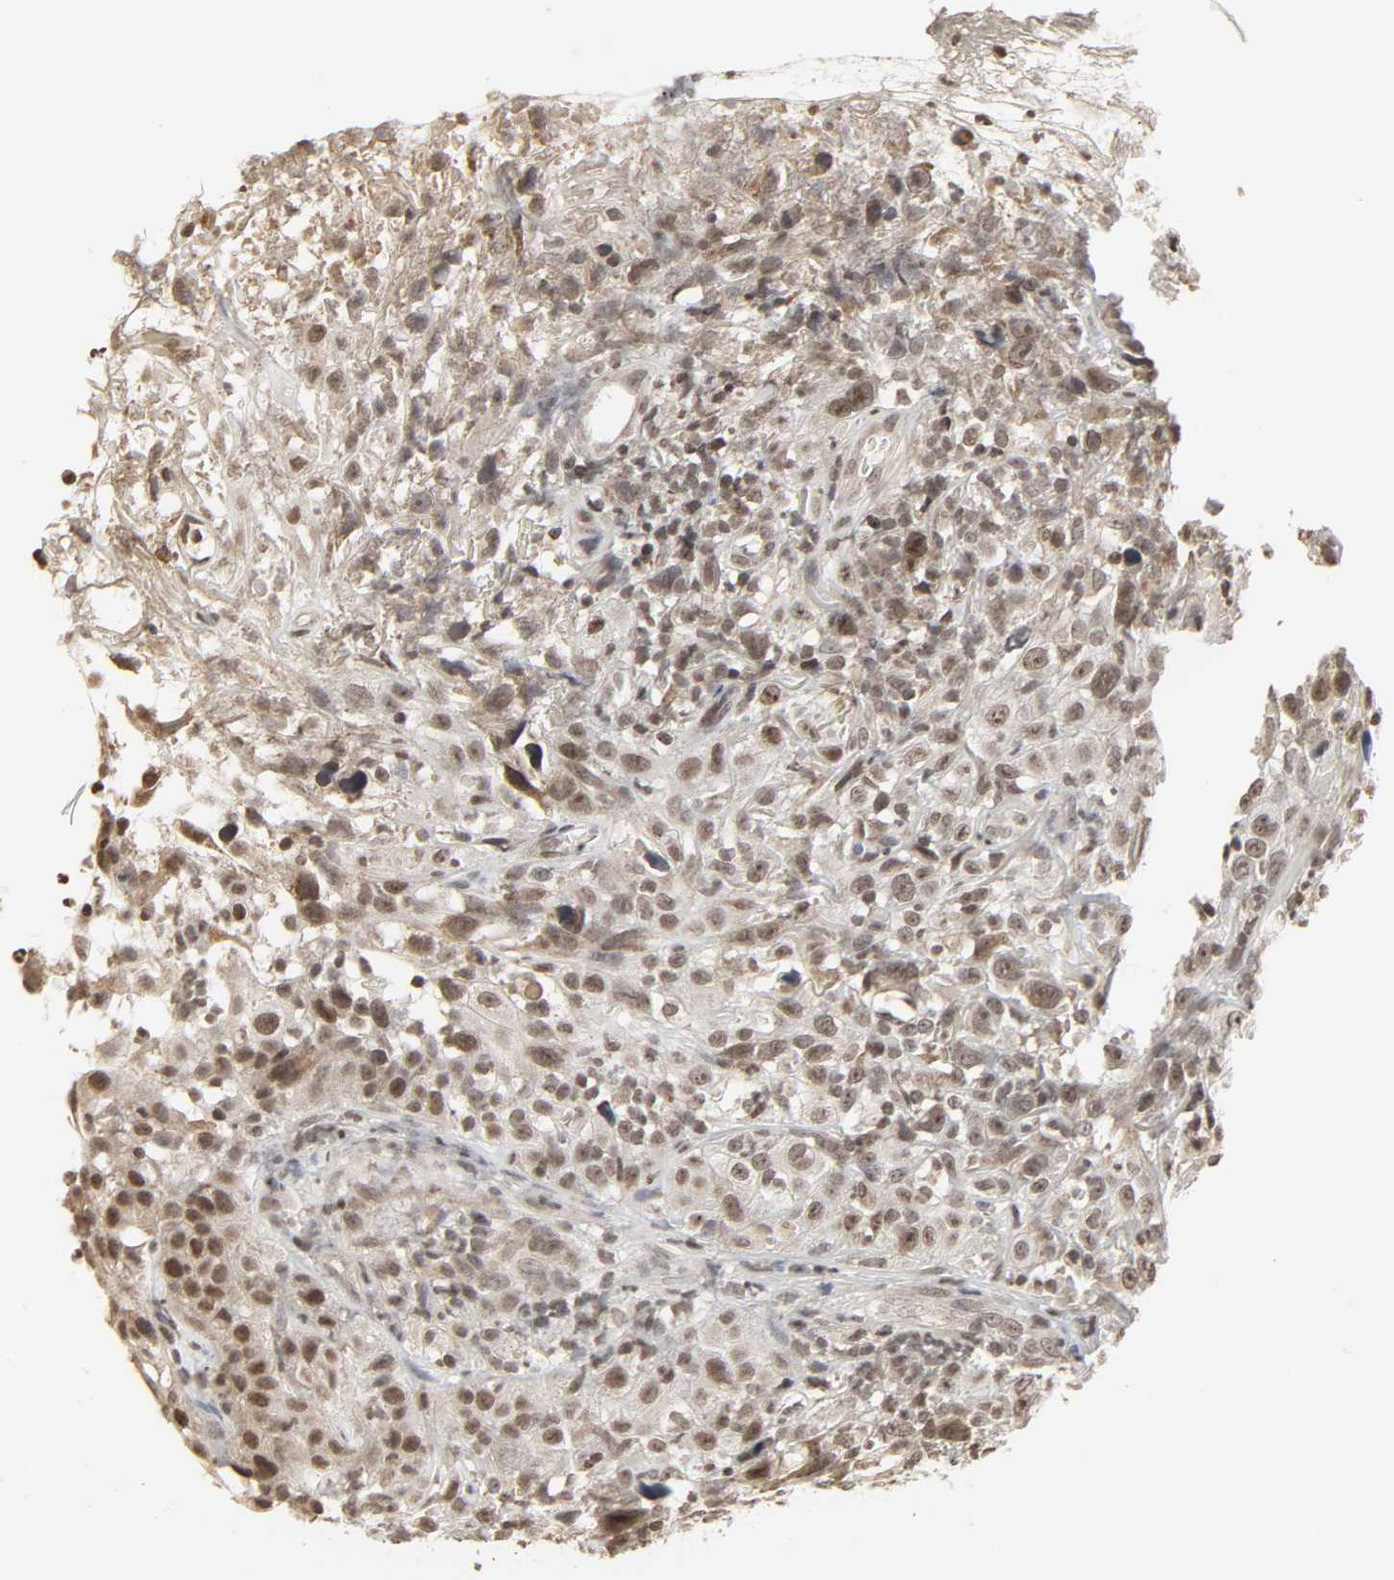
{"staining": {"intensity": "weak", "quantity": "25%-75%", "location": "nuclear"}, "tissue": "thyroid cancer", "cell_type": "Tumor cells", "image_type": "cancer", "snomed": [{"axis": "morphology", "description": "Carcinoma, NOS"}, {"axis": "topography", "description": "Thyroid gland"}], "caption": "Thyroid cancer stained with a protein marker reveals weak staining in tumor cells.", "gene": "XRCC1", "patient": {"sex": "female", "age": 77}}